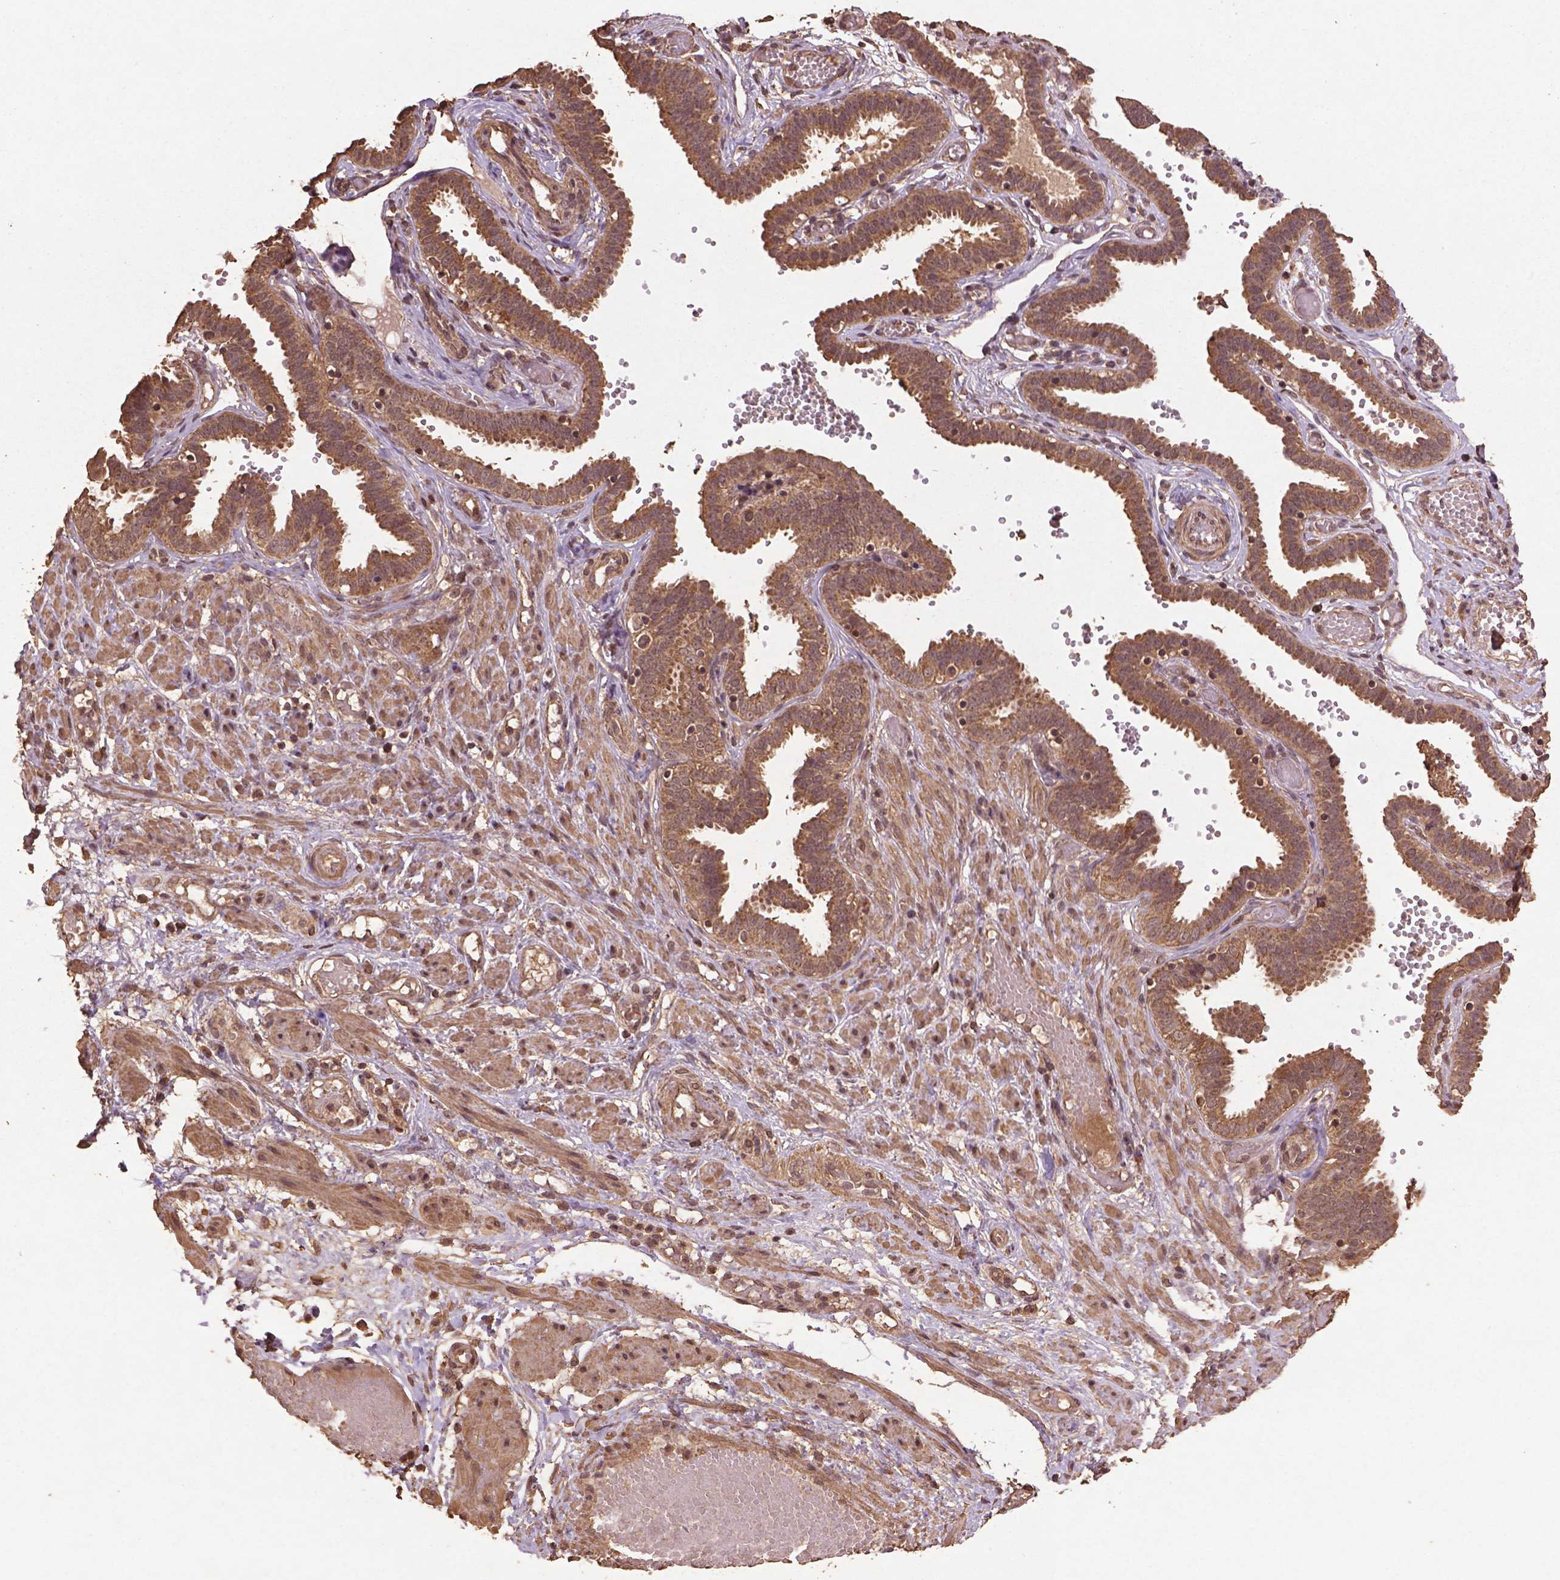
{"staining": {"intensity": "moderate", "quantity": ">75%", "location": "cytoplasmic/membranous"}, "tissue": "fallopian tube", "cell_type": "Glandular cells", "image_type": "normal", "snomed": [{"axis": "morphology", "description": "Normal tissue, NOS"}, {"axis": "topography", "description": "Fallopian tube"}], "caption": "Fallopian tube stained for a protein demonstrates moderate cytoplasmic/membranous positivity in glandular cells. (Brightfield microscopy of DAB IHC at high magnification).", "gene": "BABAM1", "patient": {"sex": "female", "age": 37}}